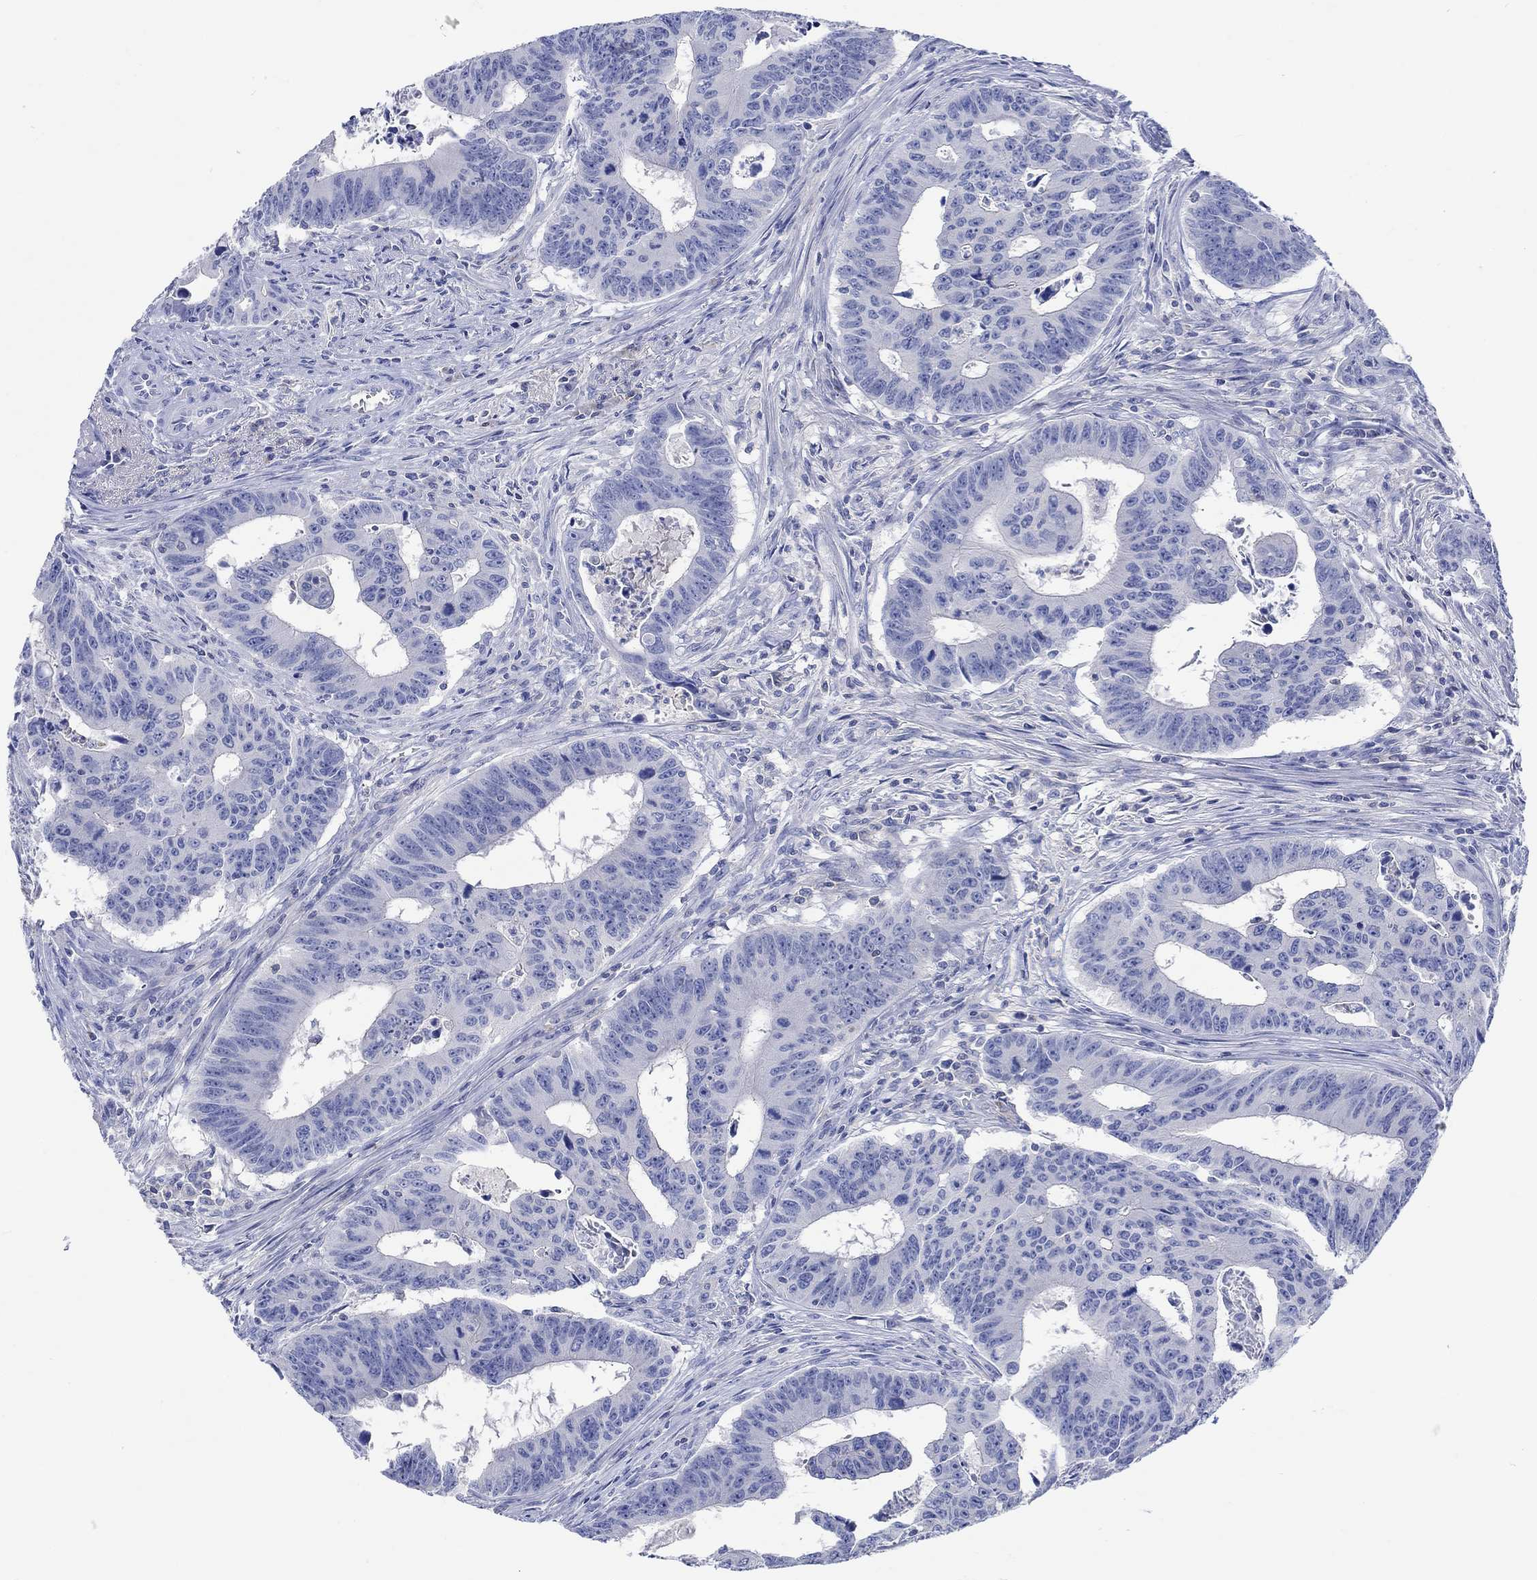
{"staining": {"intensity": "negative", "quantity": "none", "location": "none"}, "tissue": "colorectal cancer", "cell_type": "Tumor cells", "image_type": "cancer", "snomed": [{"axis": "morphology", "description": "Adenocarcinoma, NOS"}, {"axis": "topography", "description": "Appendix"}, {"axis": "topography", "description": "Colon"}, {"axis": "topography", "description": "Cecum"}, {"axis": "topography", "description": "Colon asc"}], "caption": "DAB immunohistochemical staining of adenocarcinoma (colorectal) shows no significant expression in tumor cells.", "gene": "GCM1", "patient": {"sex": "female", "age": 85}}